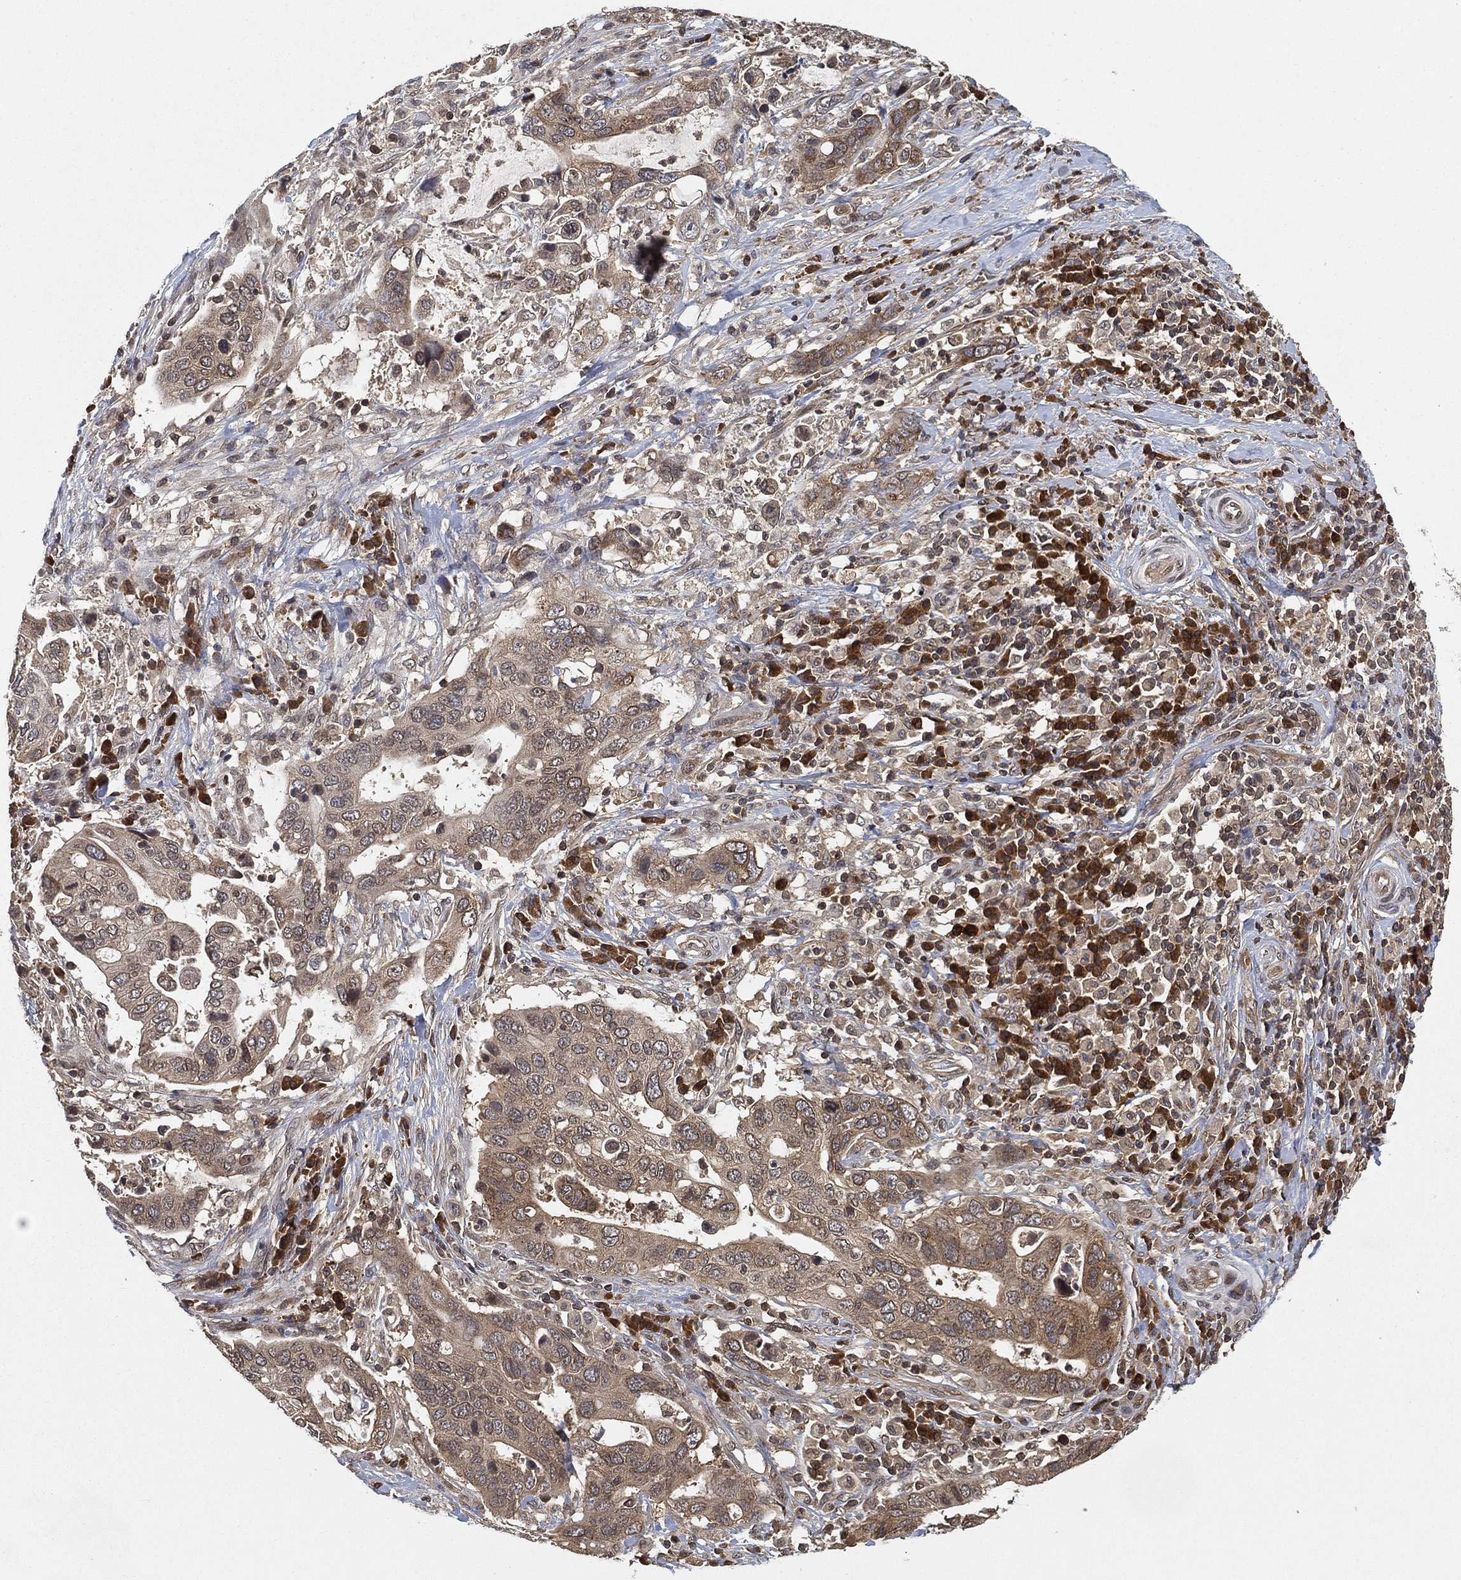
{"staining": {"intensity": "moderate", "quantity": ">75%", "location": "cytoplasmic/membranous"}, "tissue": "stomach cancer", "cell_type": "Tumor cells", "image_type": "cancer", "snomed": [{"axis": "morphology", "description": "Adenocarcinoma, NOS"}, {"axis": "topography", "description": "Stomach"}], "caption": "DAB immunohistochemical staining of human stomach cancer (adenocarcinoma) reveals moderate cytoplasmic/membranous protein positivity in about >75% of tumor cells. (DAB (3,3'-diaminobenzidine) IHC, brown staining for protein, blue staining for nuclei).", "gene": "UBA5", "patient": {"sex": "male", "age": 54}}